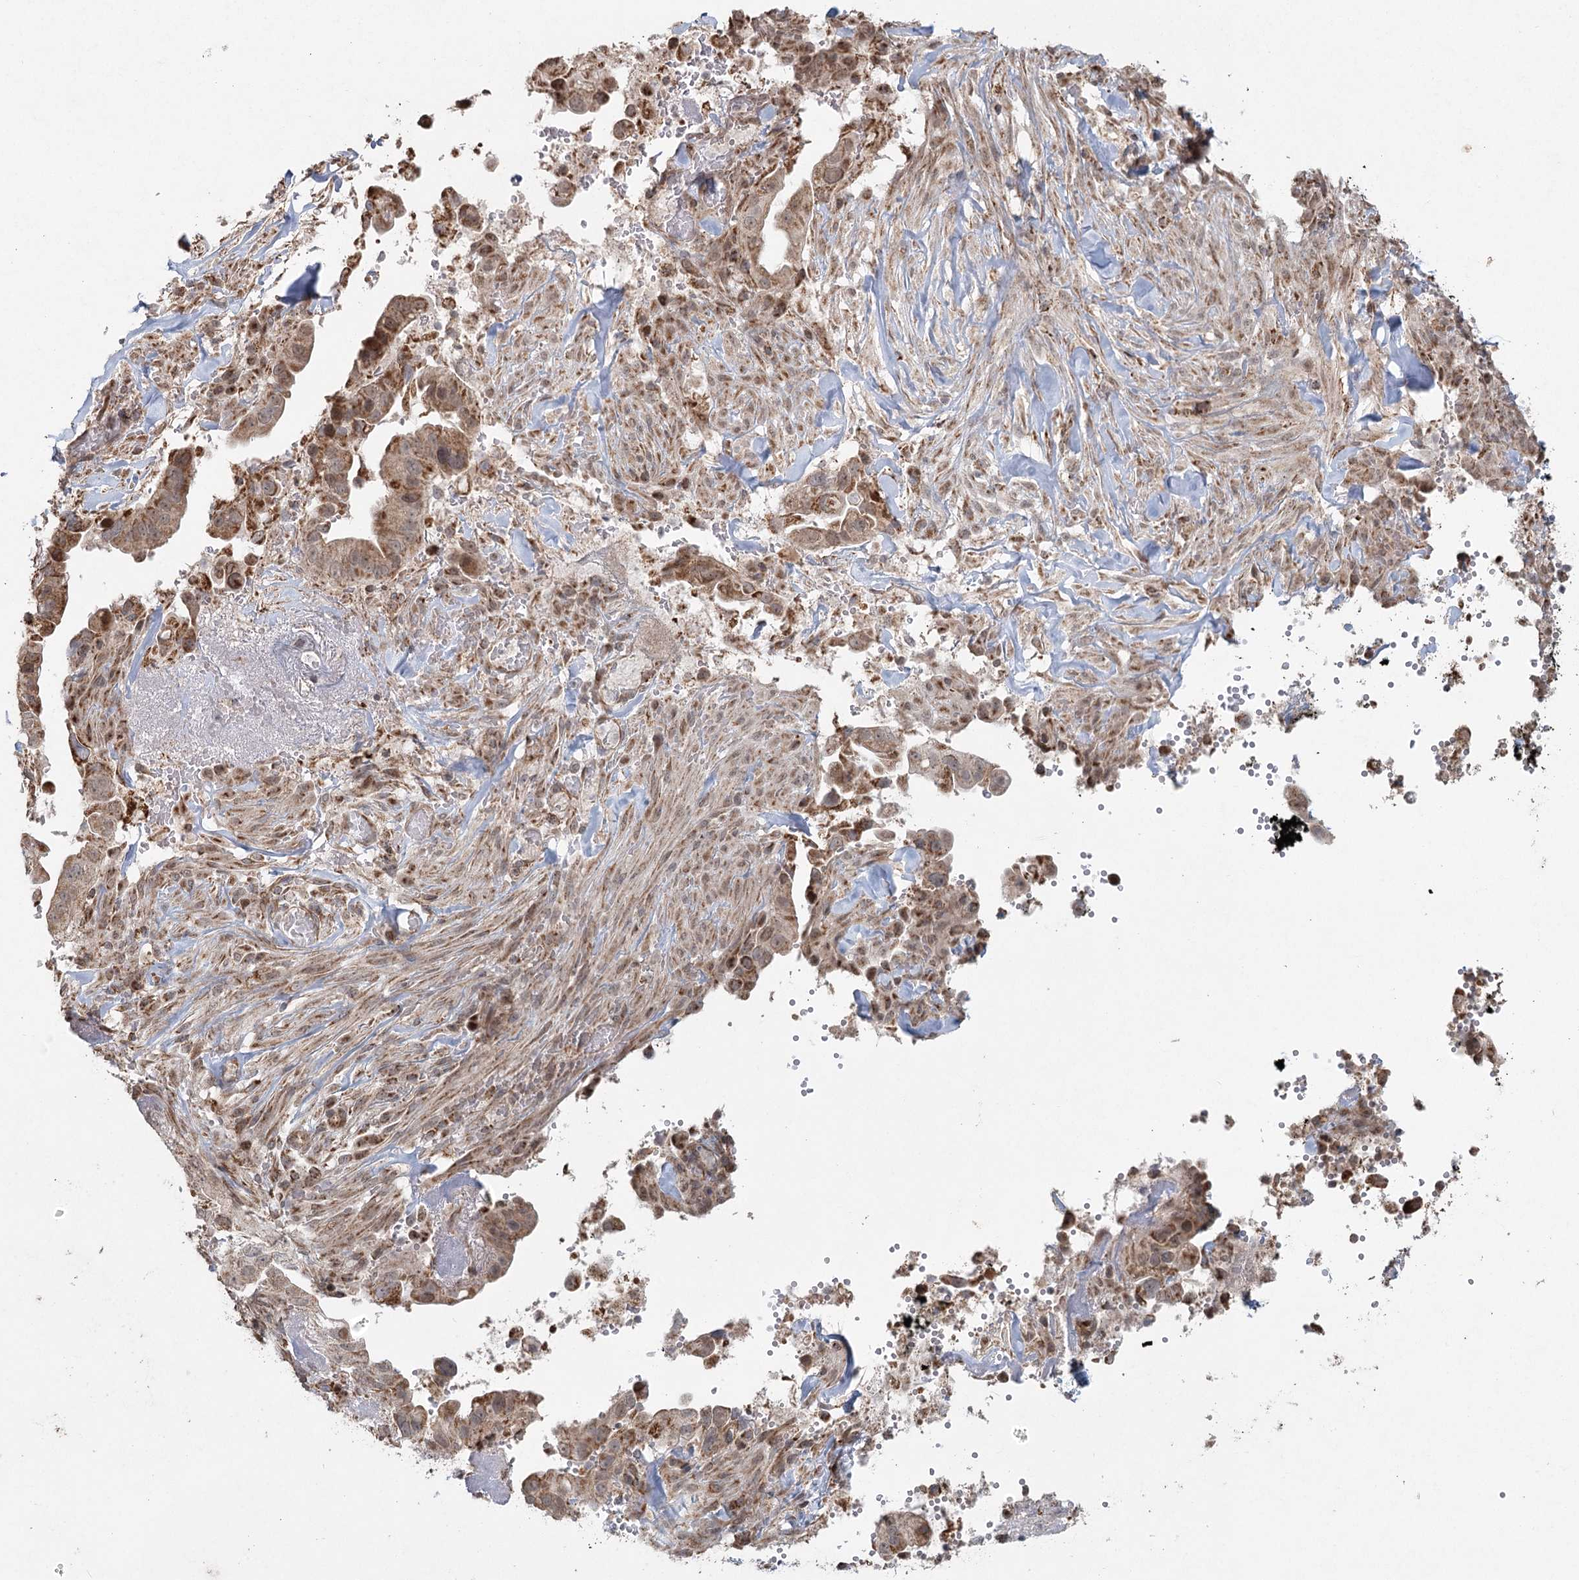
{"staining": {"intensity": "moderate", "quantity": ">75%", "location": "cytoplasmic/membranous,nuclear"}, "tissue": "pancreatic cancer", "cell_type": "Tumor cells", "image_type": "cancer", "snomed": [{"axis": "morphology", "description": "Inflammation, NOS"}, {"axis": "morphology", "description": "Adenocarcinoma, NOS"}, {"axis": "topography", "description": "Pancreas"}], "caption": "This image displays pancreatic cancer (adenocarcinoma) stained with immunohistochemistry to label a protein in brown. The cytoplasmic/membranous and nuclear of tumor cells show moderate positivity for the protein. Nuclei are counter-stained blue.", "gene": "LACTB", "patient": {"sex": "female", "age": 56}}